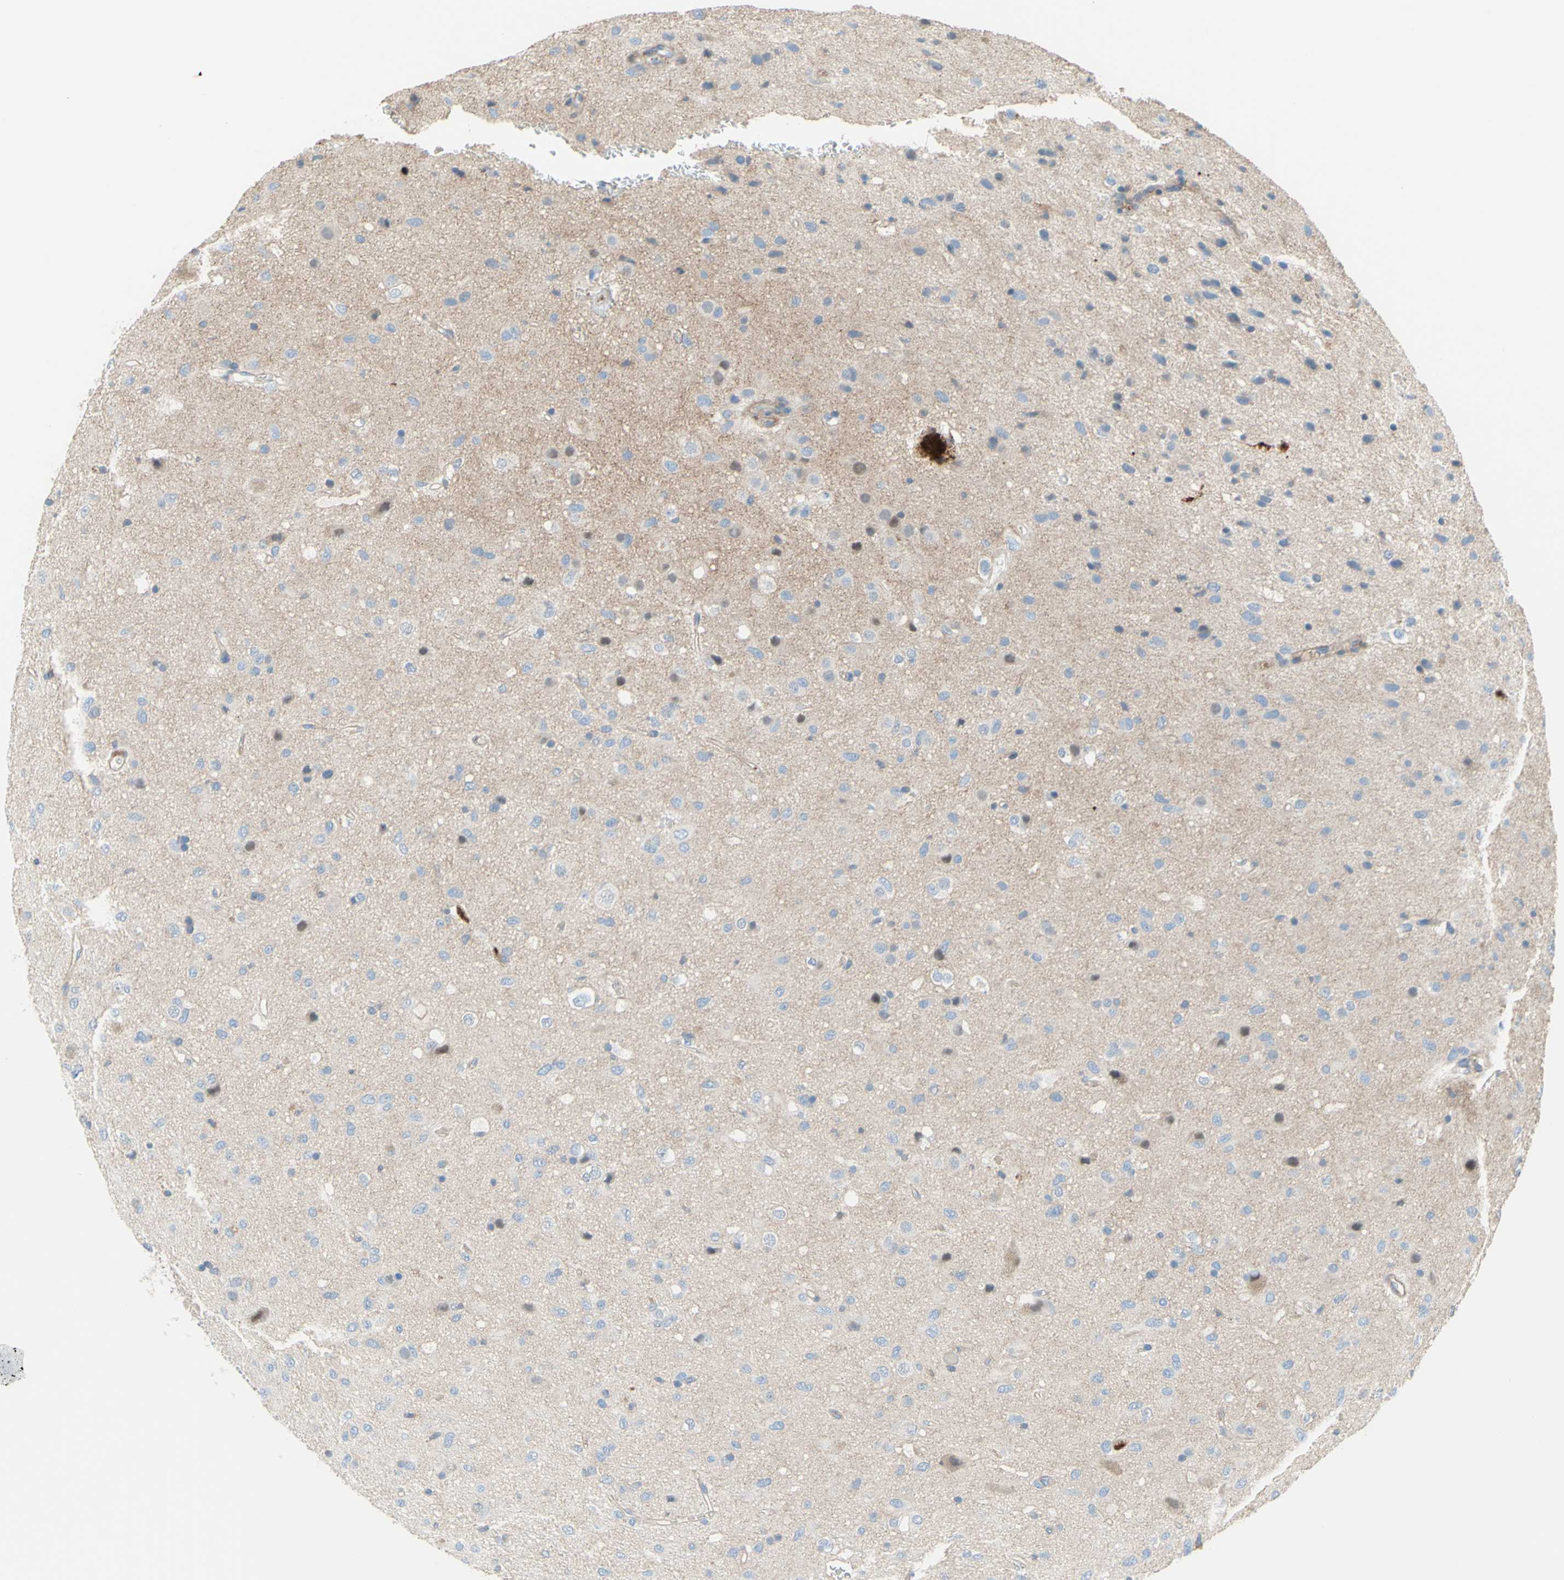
{"staining": {"intensity": "negative", "quantity": "none", "location": "none"}, "tissue": "glioma", "cell_type": "Tumor cells", "image_type": "cancer", "snomed": [{"axis": "morphology", "description": "Glioma, malignant, Low grade"}, {"axis": "topography", "description": "Brain"}], "caption": "Low-grade glioma (malignant) was stained to show a protein in brown. There is no significant positivity in tumor cells.", "gene": "SEMA4C", "patient": {"sex": "male", "age": 77}}